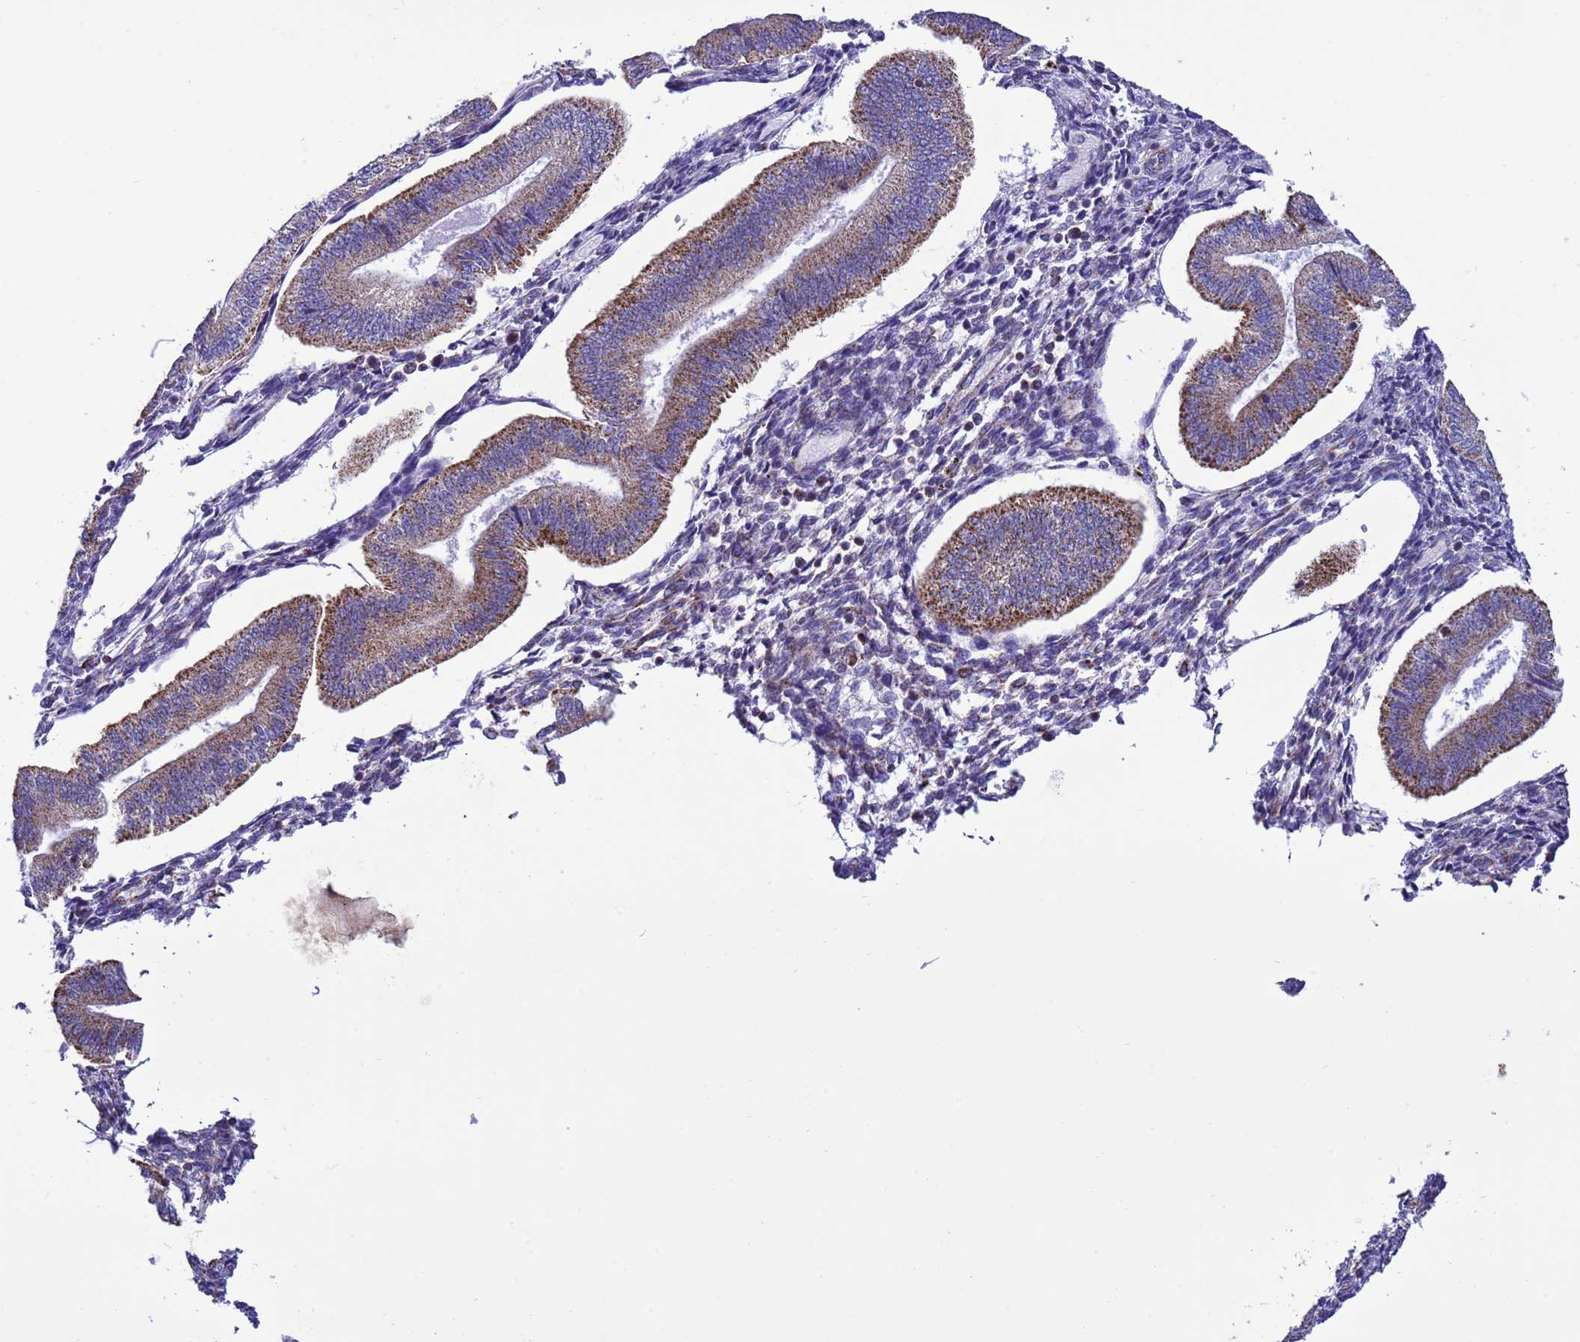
{"staining": {"intensity": "negative", "quantity": "none", "location": "none"}, "tissue": "endometrium", "cell_type": "Cells in endometrial stroma", "image_type": "normal", "snomed": [{"axis": "morphology", "description": "Normal tissue, NOS"}, {"axis": "topography", "description": "Endometrium"}], "caption": "Micrograph shows no protein positivity in cells in endometrial stroma of benign endometrium. The staining is performed using DAB brown chromogen with nuclei counter-stained in using hematoxylin.", "gene": "CCDC191", "patient": {"sex": "female", "age": 34}}